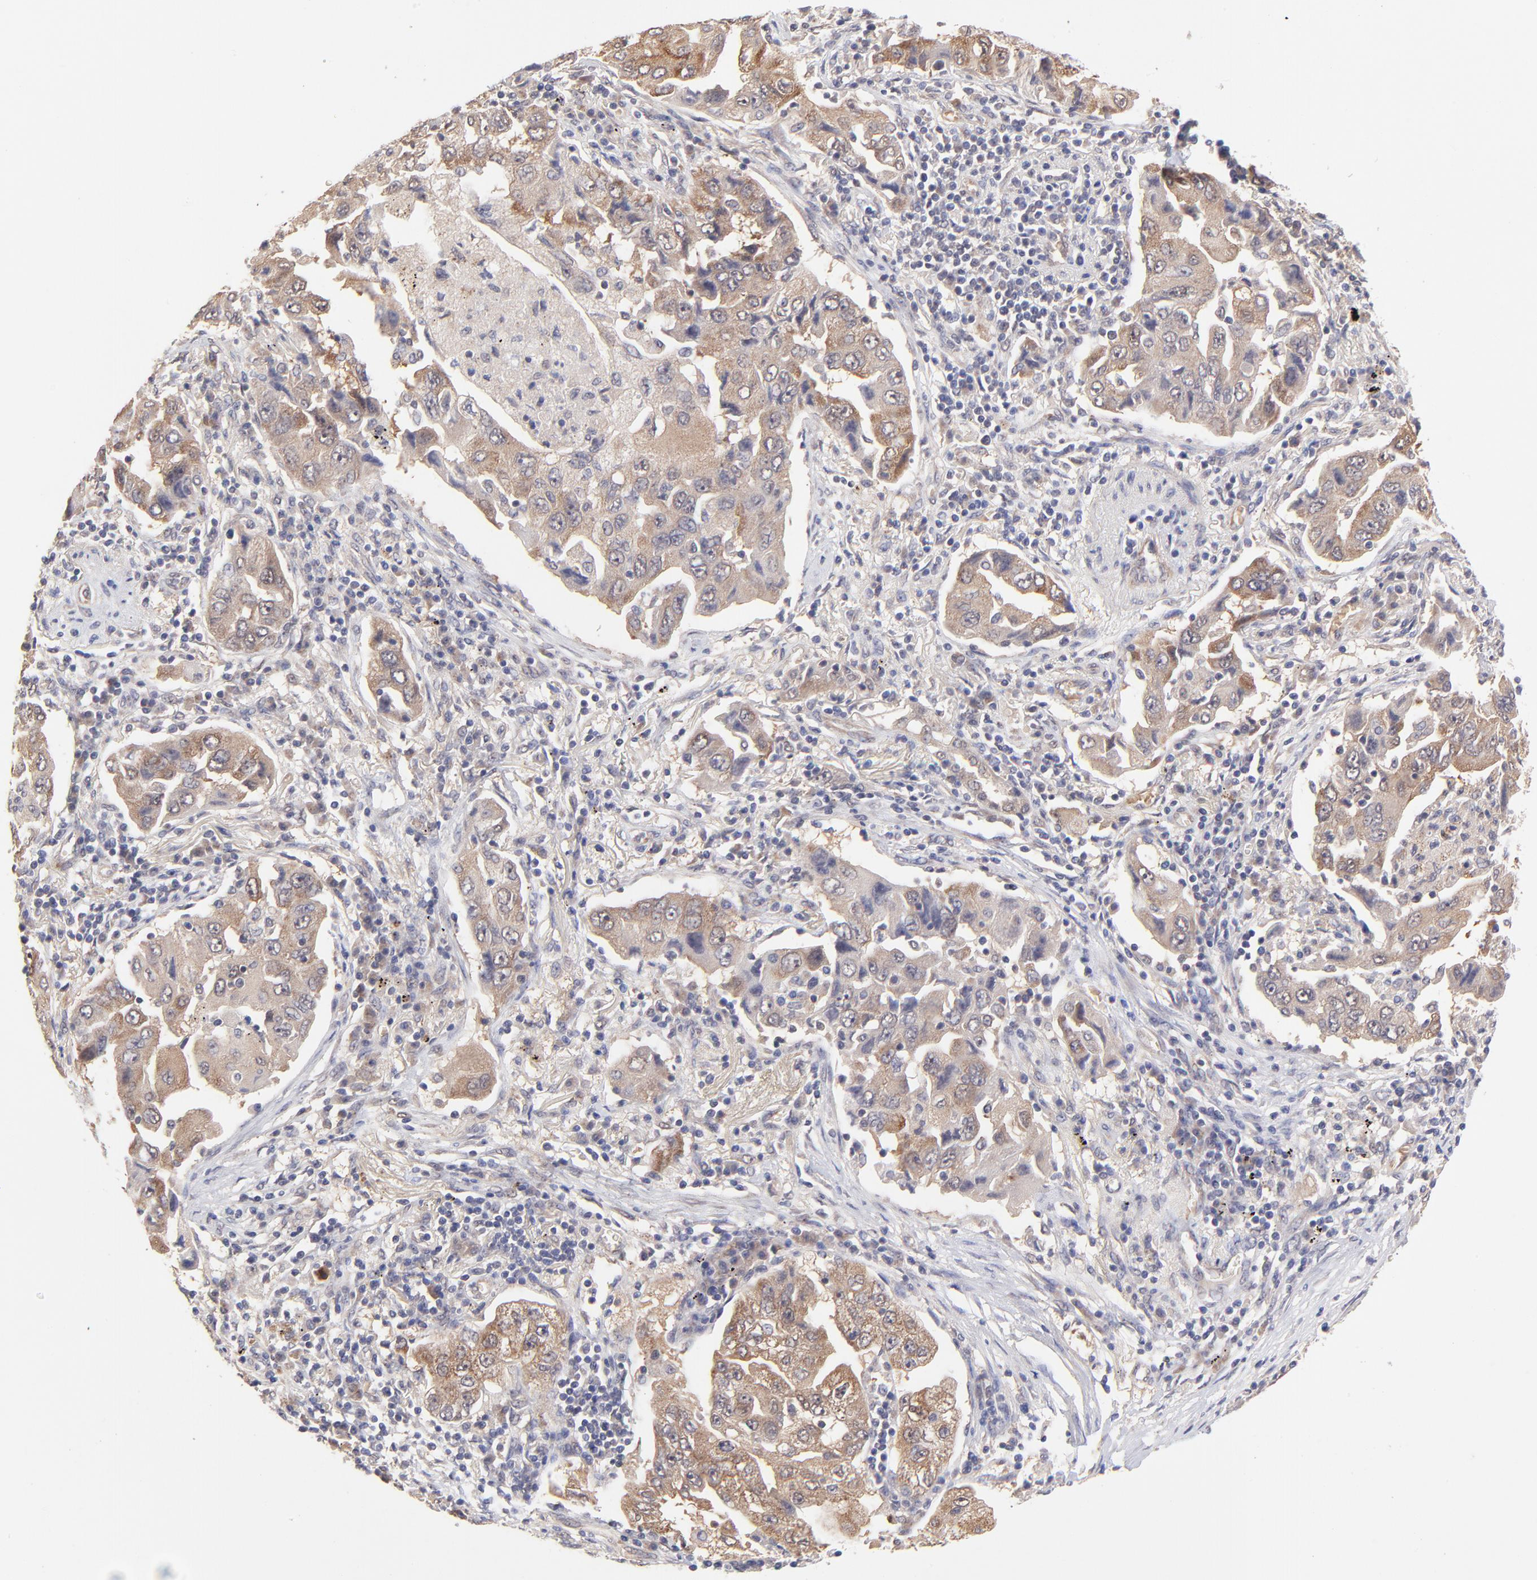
{"staining": {"intensity": "moderate", "quantity": "25%-75%", "location": "cytoplasmic/membranous"}, "tissue": "lung cancer", "cell_type": "Tumor cells", "image_type": "cancer", "snomed": [{"axis": "morphology", "description": "Adenocarcinoma, NOS"}, {"axis": "topography", "description": "Lung"}], "caption": "Human lung cancer (adenocarcinoma) stained with a protein marker displays moderate staining in tumor cells.", "gene": "UBE2H", "patient": {"sex": "female", "age": 65}}